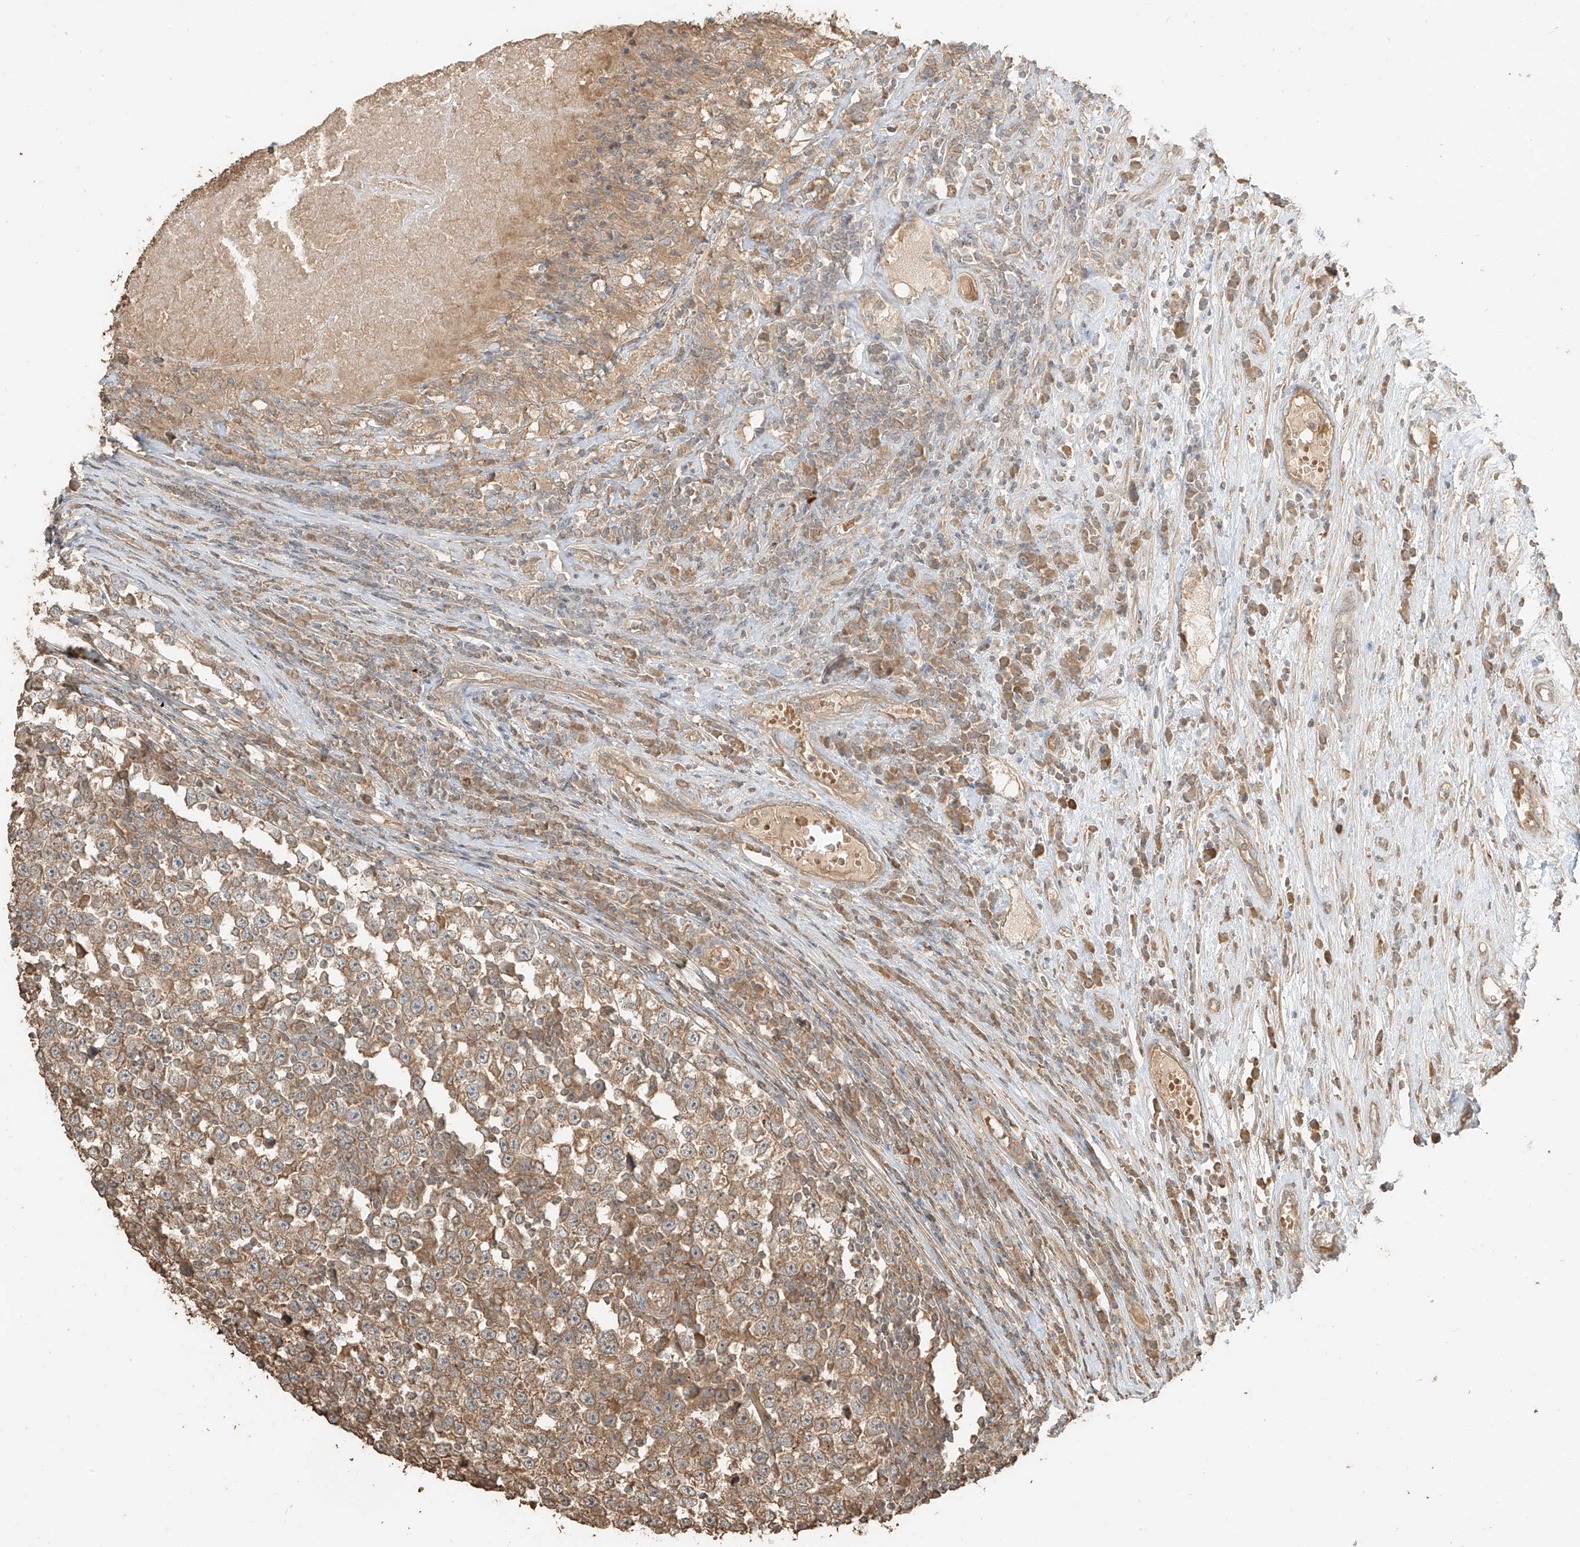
{"staining": {"intensity": "moderate", "quantity": ">75%", "location": "cytoplasmic/membranous"}, "tissue": "testis cancer", "cell_type": "Tumor cells", "image_type": "cancer", "snomed": [{"axis": "morphology", "description": "Normal tissue, NOS"}, {"axis": "morphology", "description": "Seminoma, NOS"}, {"axis": "topography", "description": "Testis"}], "caption": "A brown stain labels moderate cytoplasmic/membranous staining of a protein in seminoma (testis) tumor cells.", "gene": "RFTN2", "patient": {"sex": "male", "age": 43}}